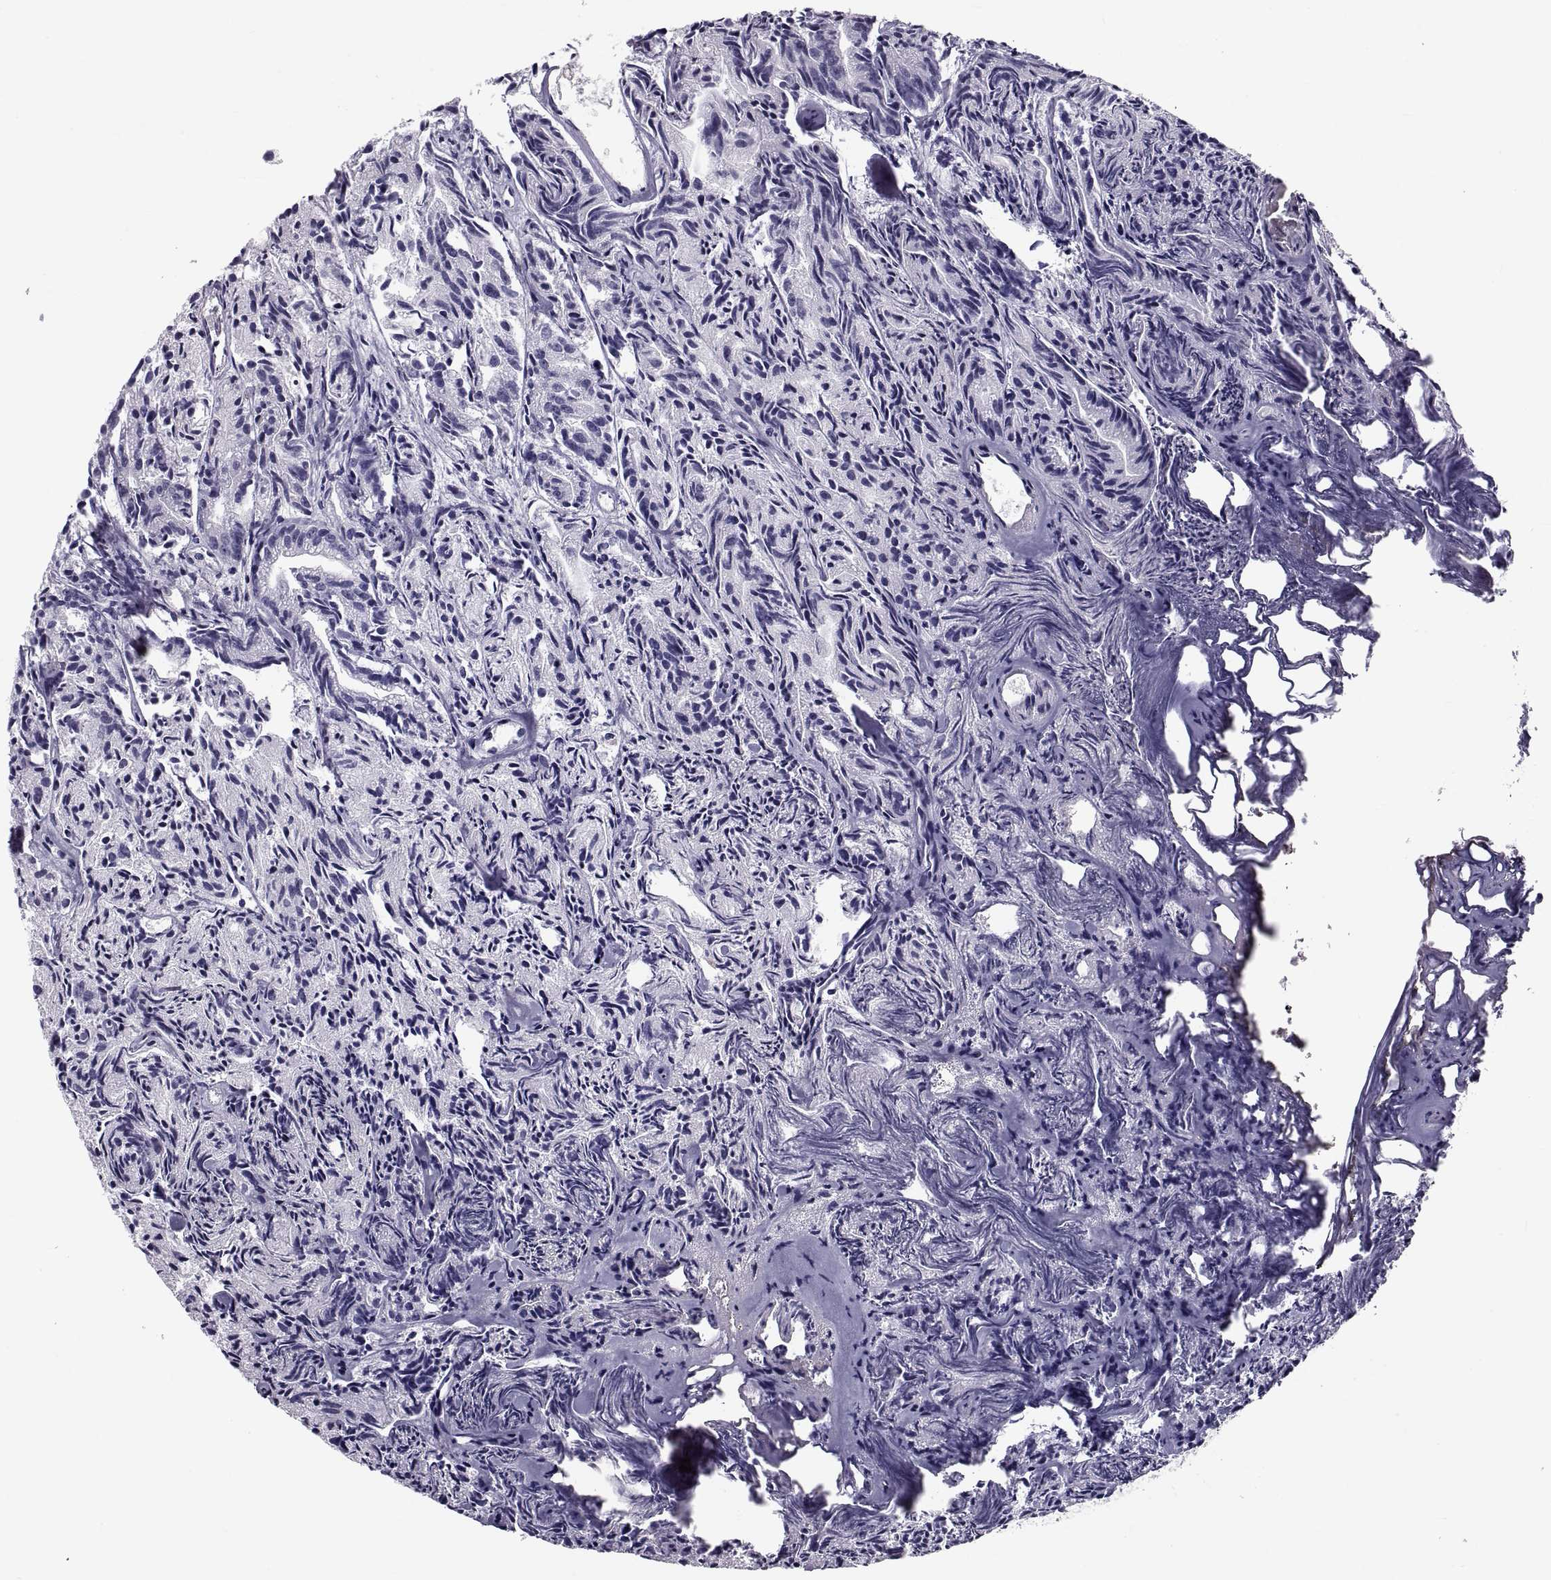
{"staining": {"intensity": "negative", "quantity": "none", "location": "none"}, "tissue": "prostate cancer", "cell_type": "Tumor cells", "image_type": "cancer", "snomed": [{"axis": "morphology", "description": "Adenocarcinoma, Medium grade"}, {"axis": "topography", "description": "Prostate"}], "caption": "High power microscopy photomicrograph of an immunohistochemistry histopathology image of prostate medium-grade adenocarcinoma, revealing no significant expression in tumor cells.", "gene": "PDZRN4", "patient": {"sex": "male", "age": 74}}